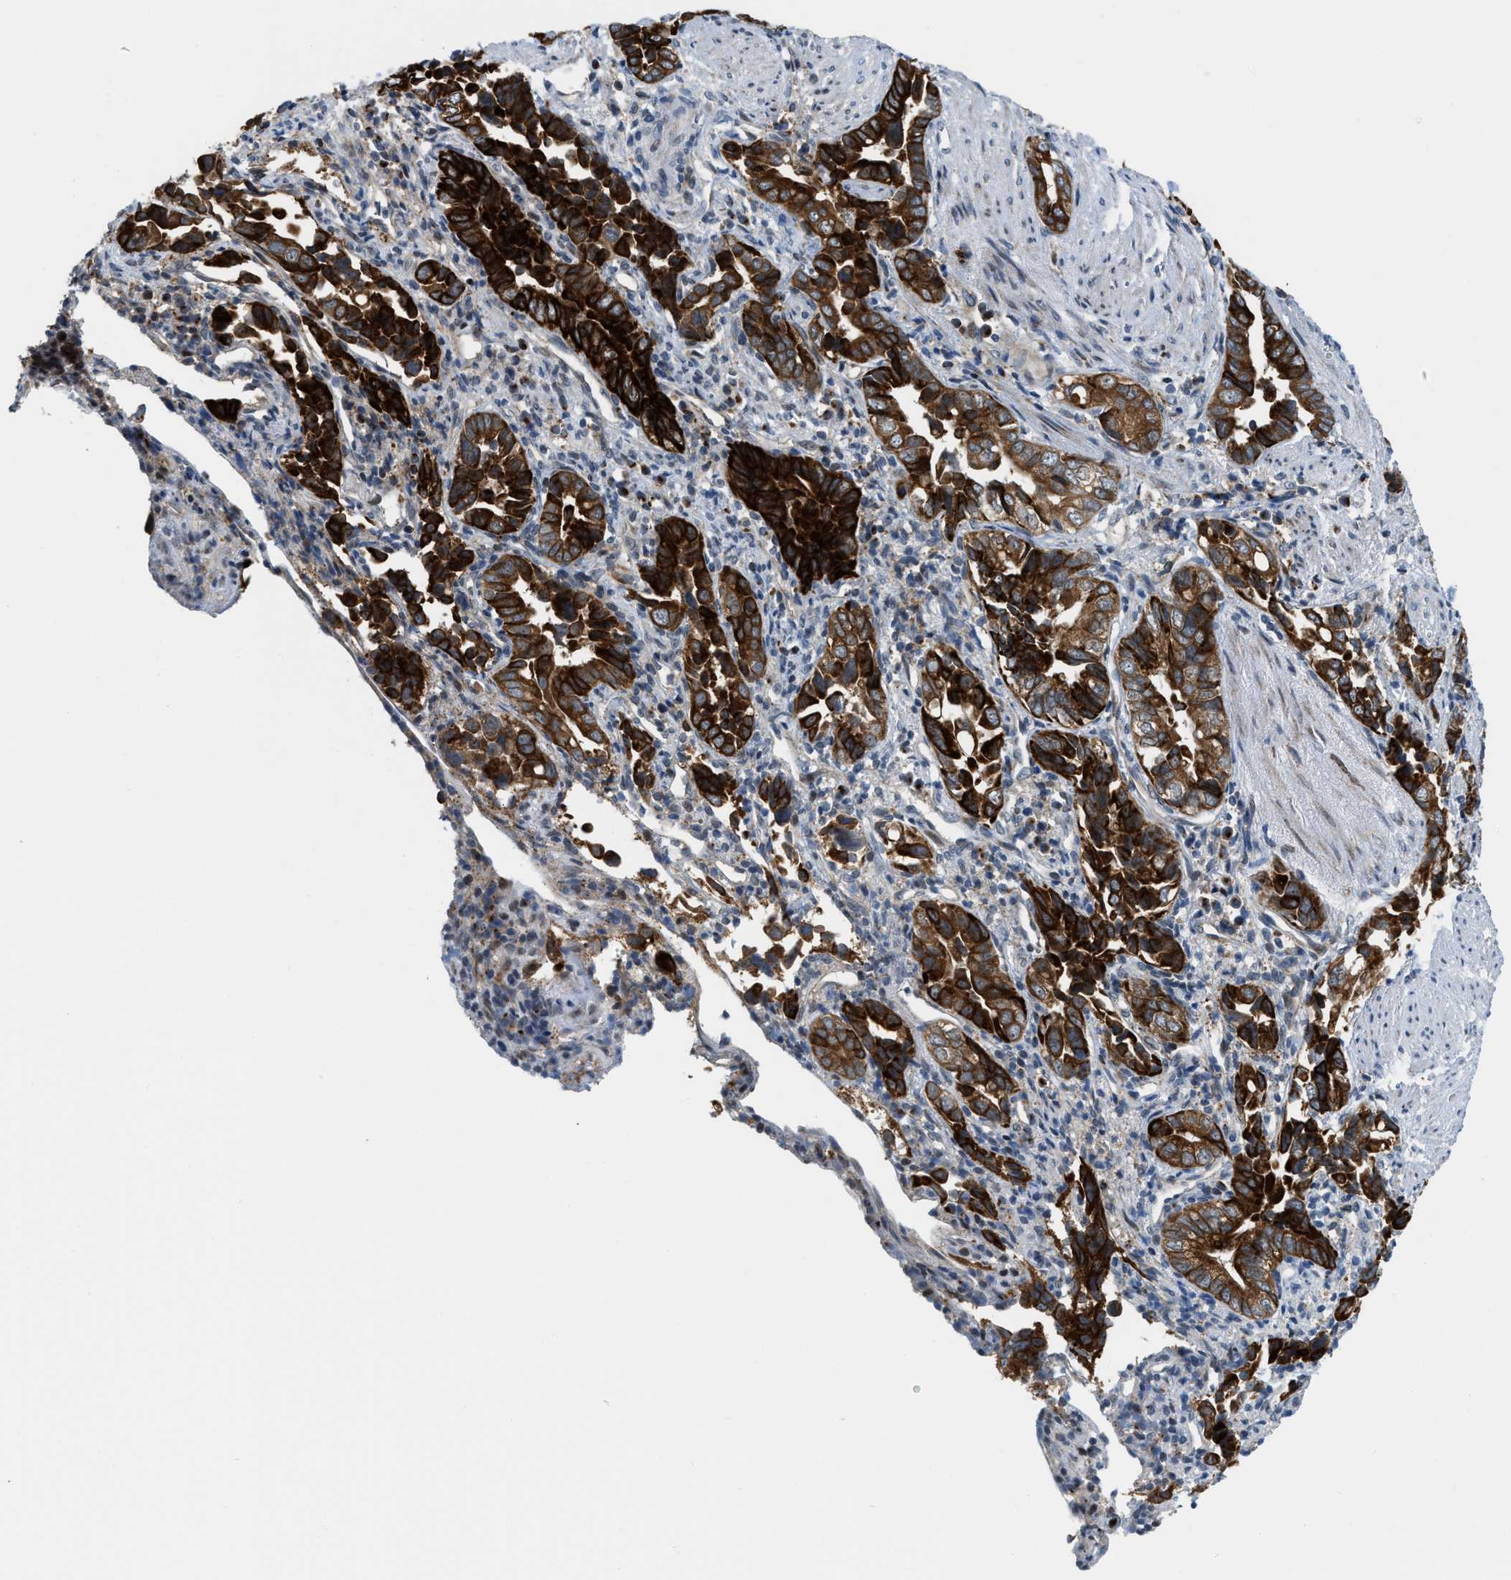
{"staining": {"intensity": "strong", "quantity": ">75%", "location": "cytoplasmic/membranous"}, "tissue": "liver cancer", "cell_type": "Tumor cells", "image_type": "cancer", "snomed": [{"axis": "morphology", "description": "Cholangiocarcinoma"}, {"axis": "topography", "description": "Liver"}], "caption": "Protein expression analysis of human liver cancer (cholangiocarcinoma) reveals strong cytoplasmic/membranous expression in approximately >75% of tumor cells.", "gene": "DIPK1A", "patient": {"sex": "female", "age": 79}}